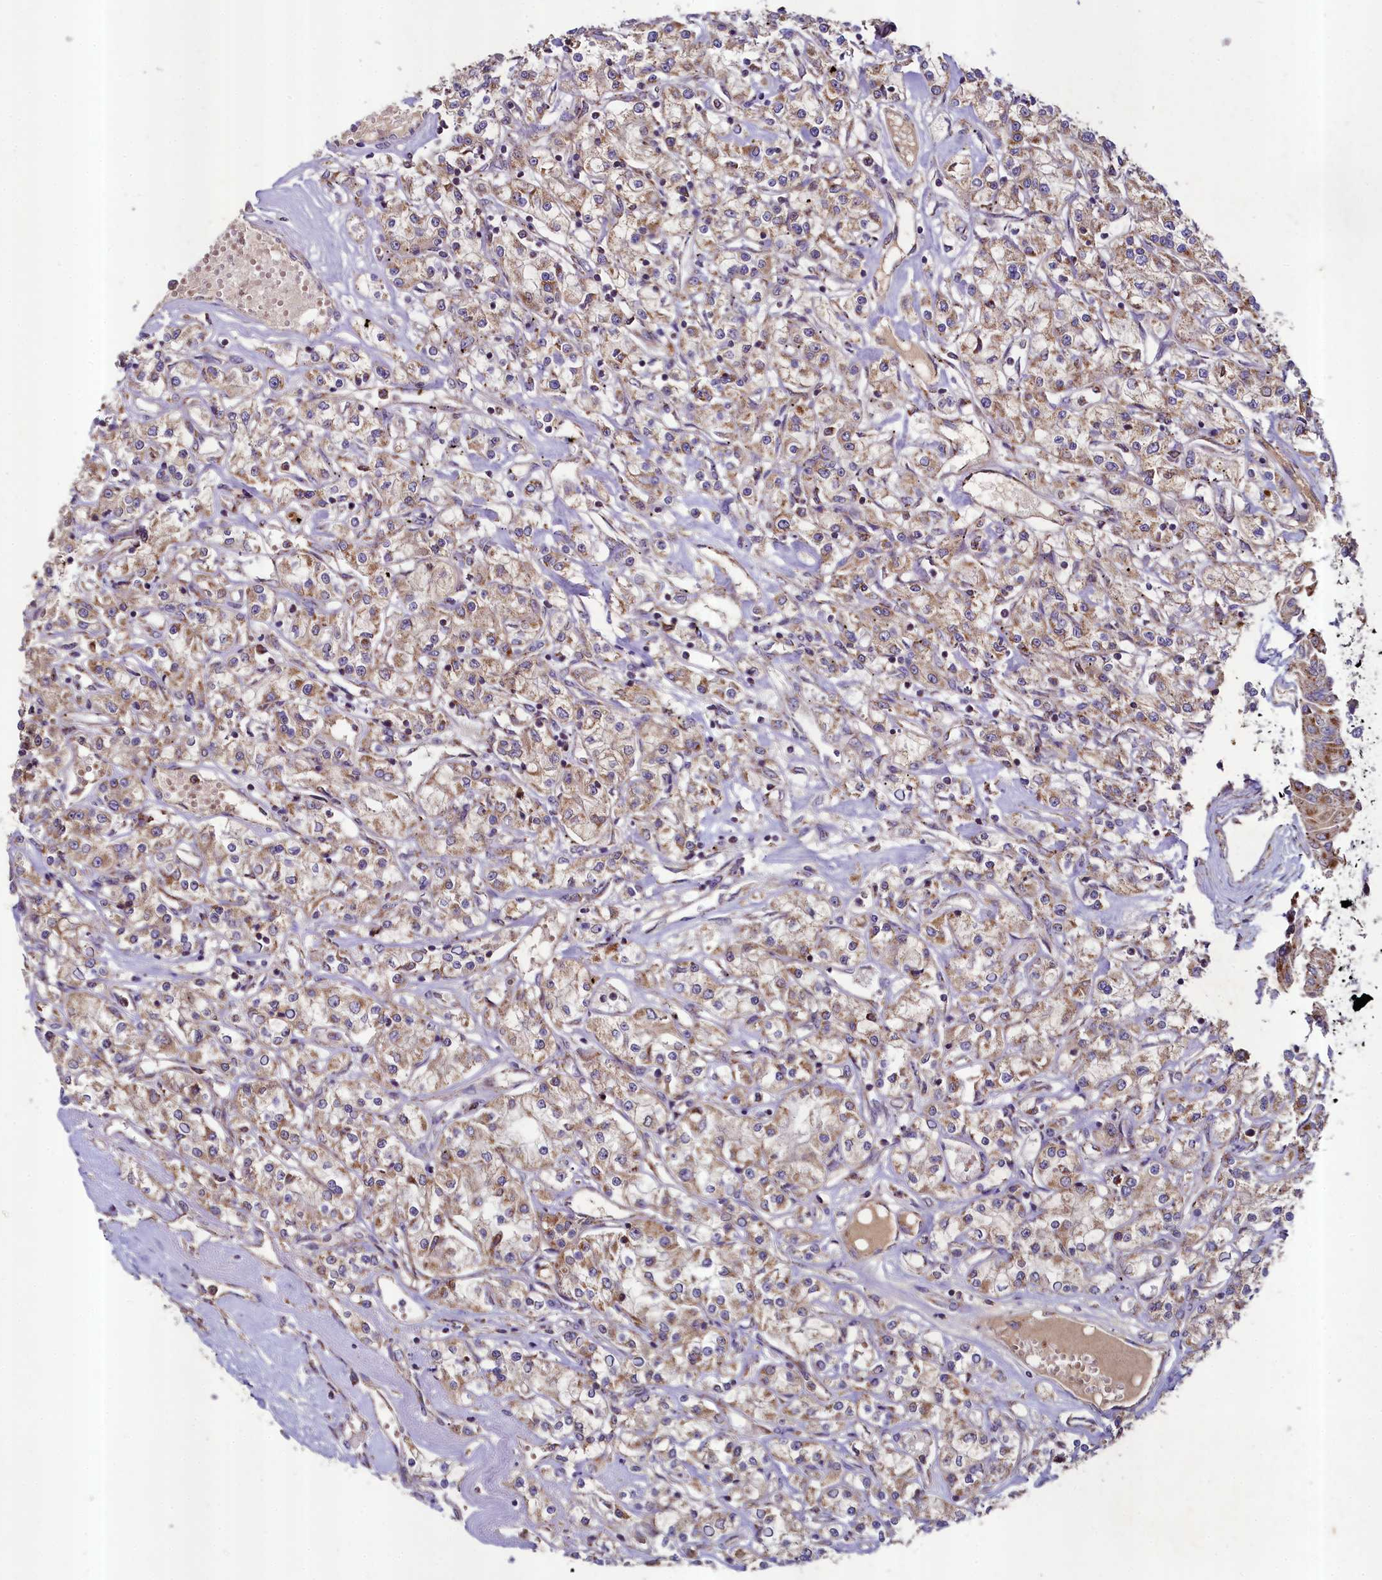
{"staining": {"intensity": "moderate", "quantity": ">75%", "location": "cytoplasmic/membranous"}, "tissue": "renal cancer", "cell_type": "Tumor cells", "image_type": "cancer", "snomed": [{"axis": "morphology", "description": "Adenocarcinoma, NOS"}, {"axis": "topography", "description": "Kidney"}], "caption": "About >75% of tumor cells in adenocarcinoma (renal) show moderate cytoplasmic/membranous protein expression as visualized by brown immunohistochemical staining.", "gene": "METTL4", "patient": {"sex": "female", "age": 59}}